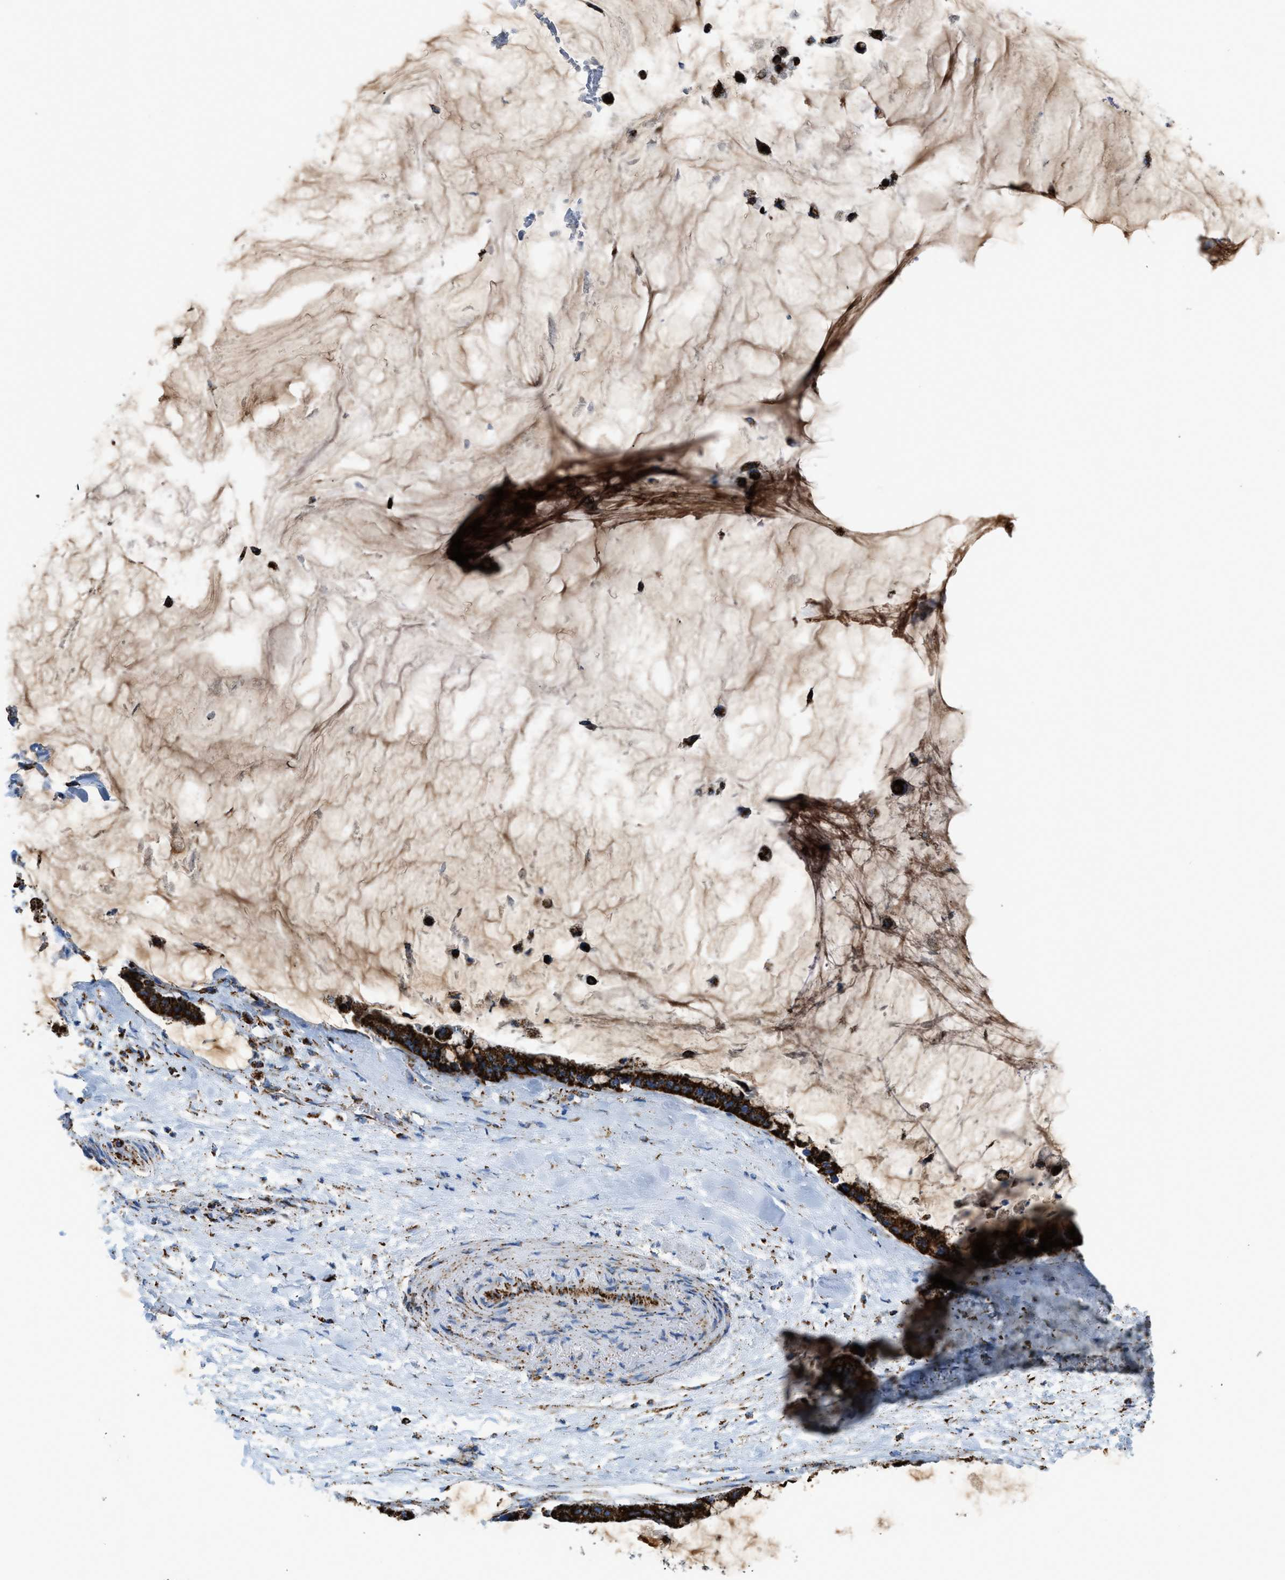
{"staining": {"intensity": "strong", "quantity": ">75%", "location": "cytoplasmic/membranous"}, "tissue": "pancreatic cancer", "cell_type": "Tumor cells", "image_type": "cancer", "snomed": [{"axis": "morphology", "description": "Adenocarcinoma, NOS"}, {"axis": "topography", "description": "Pancreas"}], "caption": "Protein staining of adenocarcinoma (pancreatic) tissue shows strong cytoplasmic/membranous positivity in about >75% of tumor cells.", "gene": "ETFB", "patient": {"sex": "male", "age": 41}}